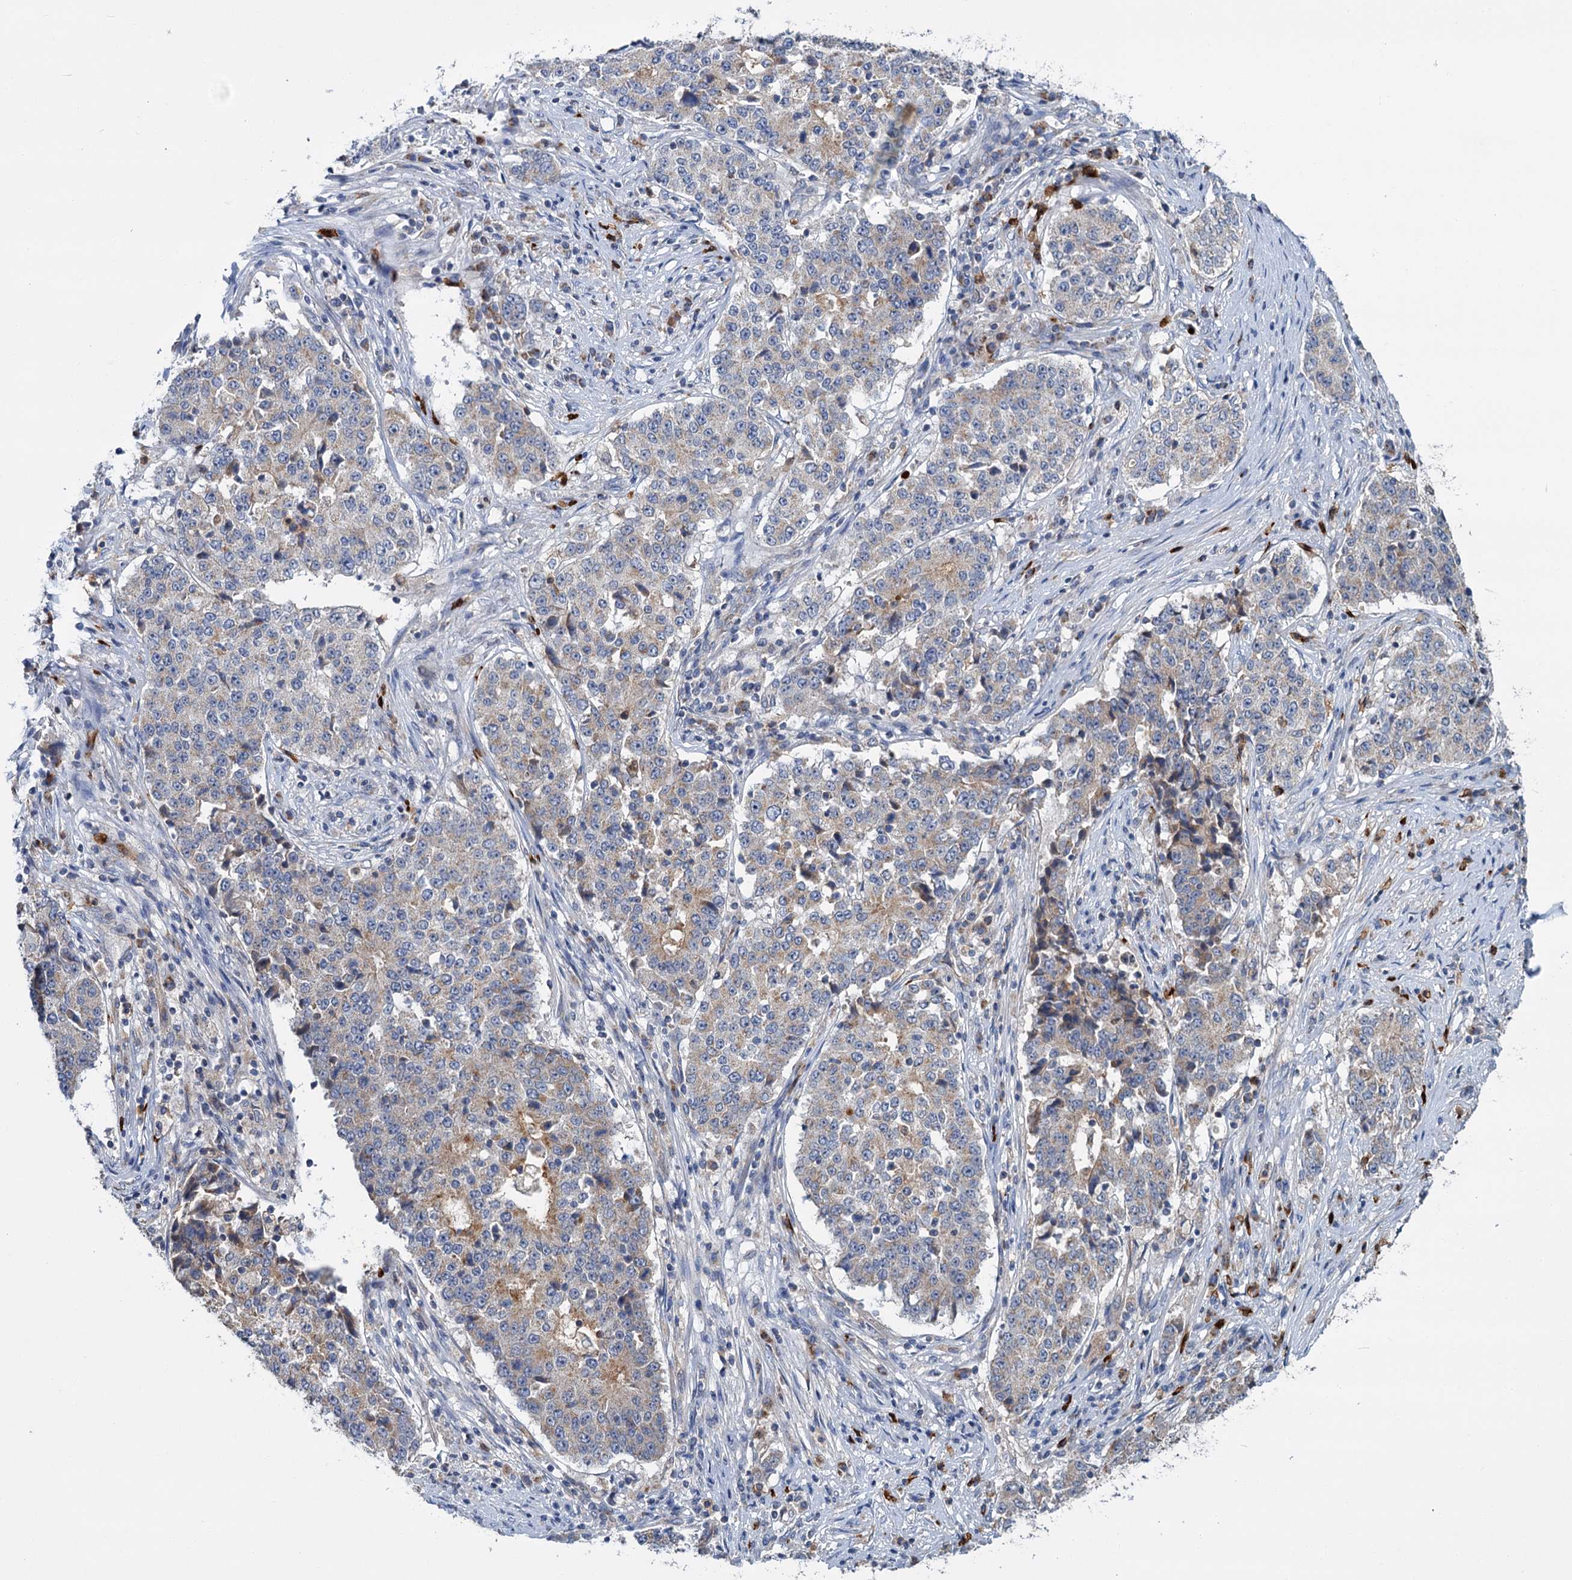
{"staining": {"intensity": "weak", "quantity": "<25%", "location": "cytoplasmic/membranous"}, "tissue": "stomach cancer", "cell_type": "Tumor cells", "image_type": "cancer", "snomed": [{"axis": "morphology", "description": "Adenocarcinoma, NOS"}, {"axis": "topography", "description": "Stomach"}], "caption": "There is no significant staining in tumor cells of stomach adenocarcinoma.", "gene": "DYNC2H1", "patient": {"sex": "male", "age": 59}}